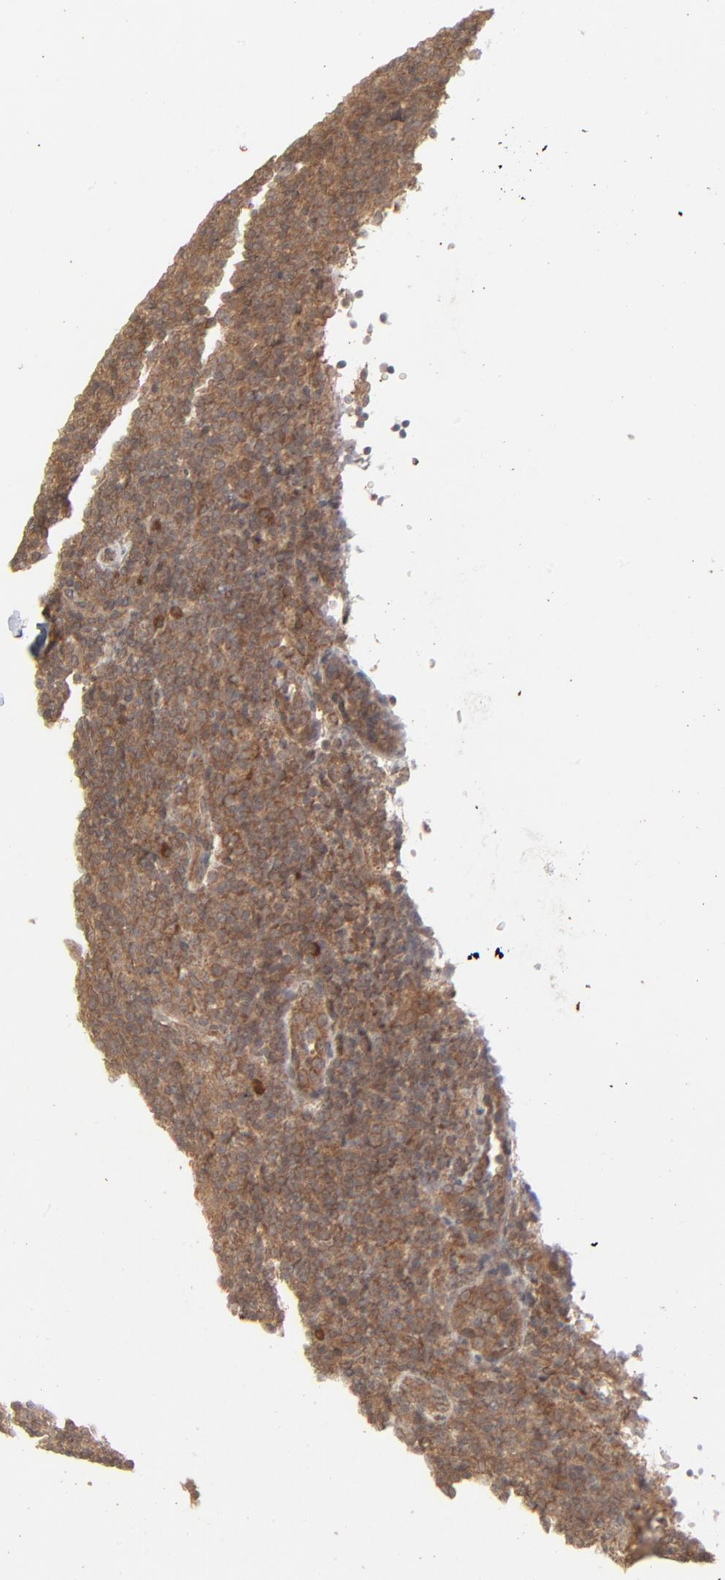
{"staining": {"intensity": "moderate", "quantity": ">75%", "location": "cytoplasmic/membranous"}, "tissue": "lymphoma", "cell_type": "Tumor cells", "image_type": "cancer", "snomed": [{"axis": "morphology", "description": "Malignant lymphoma, non-Hodgkin's type, Low grade"}, {"axis": "topography", "description": "Lymph node"}], "caption": "This histopathology image reveals low-grade malignant lymphoma, non-Hodgkin's type stained with immunohistochemistry to label a protein in brown. The cytoplasmic/membranous of tumor cells show moderate positivity for the protein. Nuclei are counter-stained blue.", "gene": "SCFD1", "patient": {"sex": "male", "age": 70}}